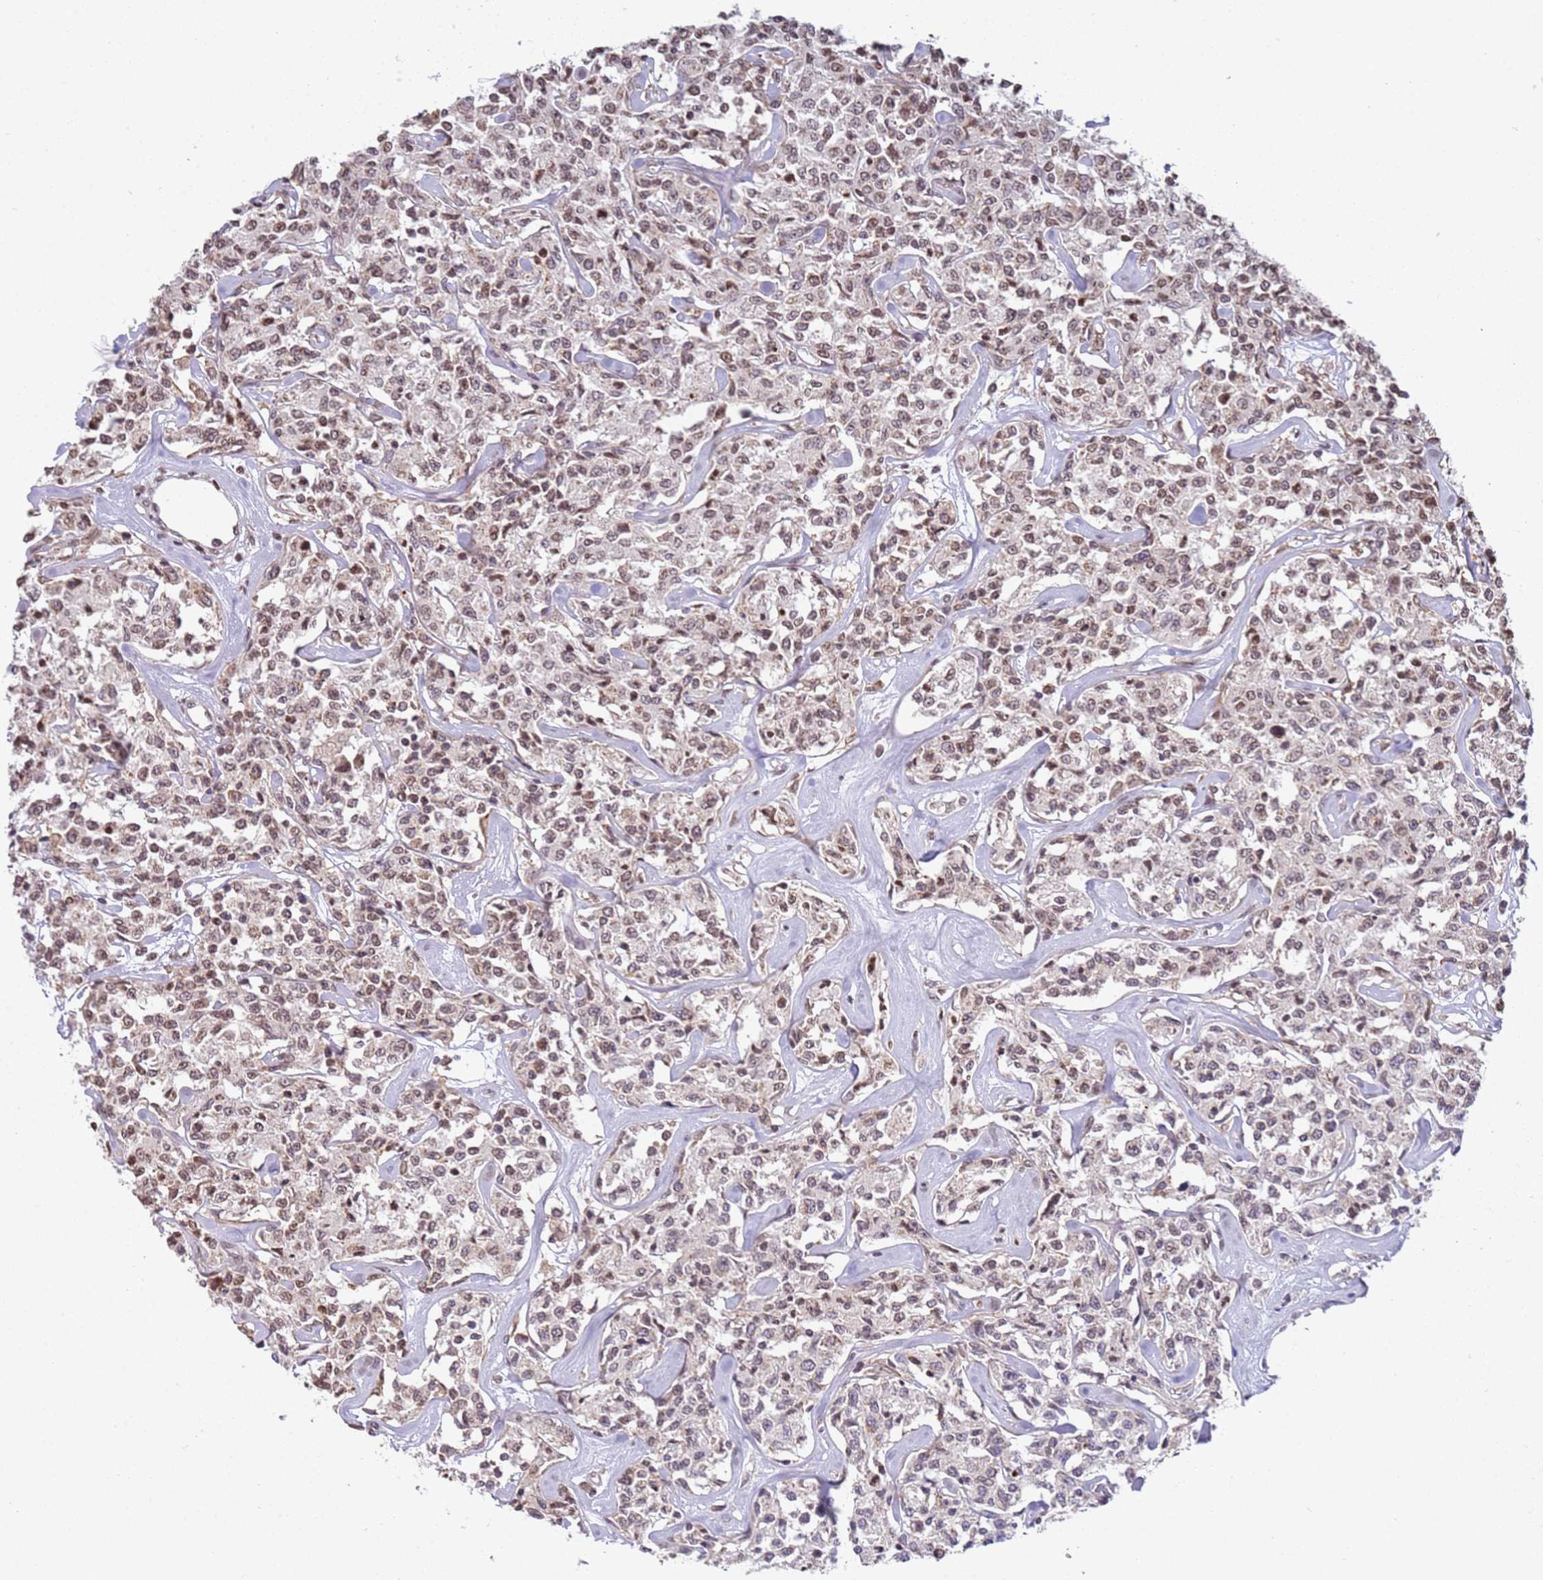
{"staining": {"intensity": "weak", "quantity": ">75%", "location": "cytoplasmic/membranous,nuclear"}, "tissue": "lymphoma", "cell_type": "Tumor cells", "image_type": "cancer", "snomed": [{"axis": "morphology", "description": "Malignant lymphoma, non-Hodgkin's type, Low grade"}, {"axis": "topography", "description": "Small intestine"}], "caption": "Human malignant lymphoma, non-Hodgkin's type (low-grade) stained with a protein marker exhibits weak staining in tumor cells.", "gene": "SCAF1", "patient": {"sex": "female", "age": 59}}